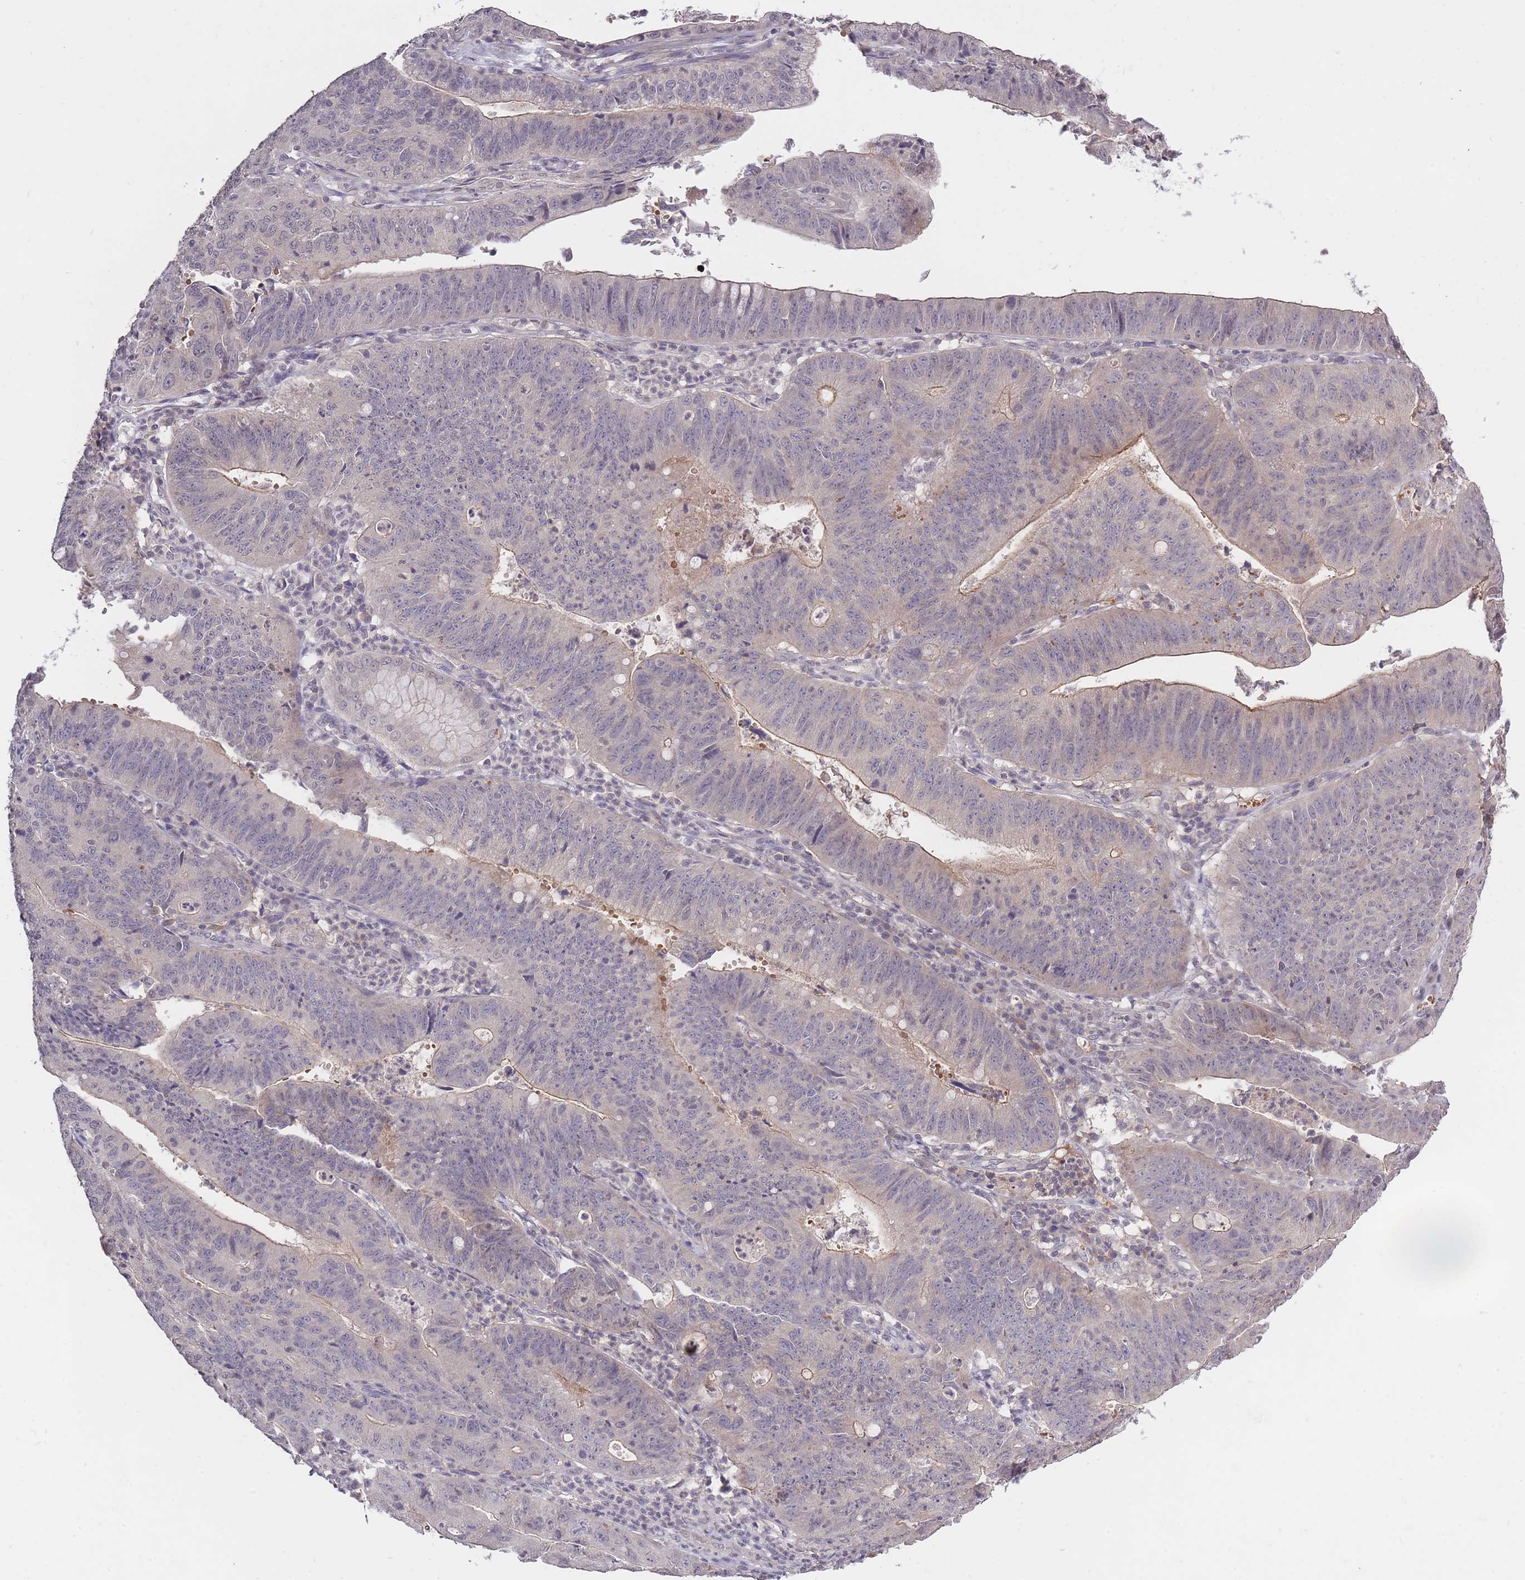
{"staining": {"intensity": "weak", "quantity": "<25%", "location": "cytoplasmic/membranous"}, "tissue": "stomach cancer", "cell_type": "Tumor cells", "image_type": "cancer", "snomed": [{"axis": "morphology", "description": "Adenocarcinoma, NOS"}, {"axis": "topography", "description": "Stomach"}], "caption": "Human stomach cancer (adenocarcinoma) stained for a protein using immunohistochemistry (IHC) exhibits no staining in tumor cells.", "gene": "ADCYAP1R1", "patient": {"sex": "male", "age": 59}}